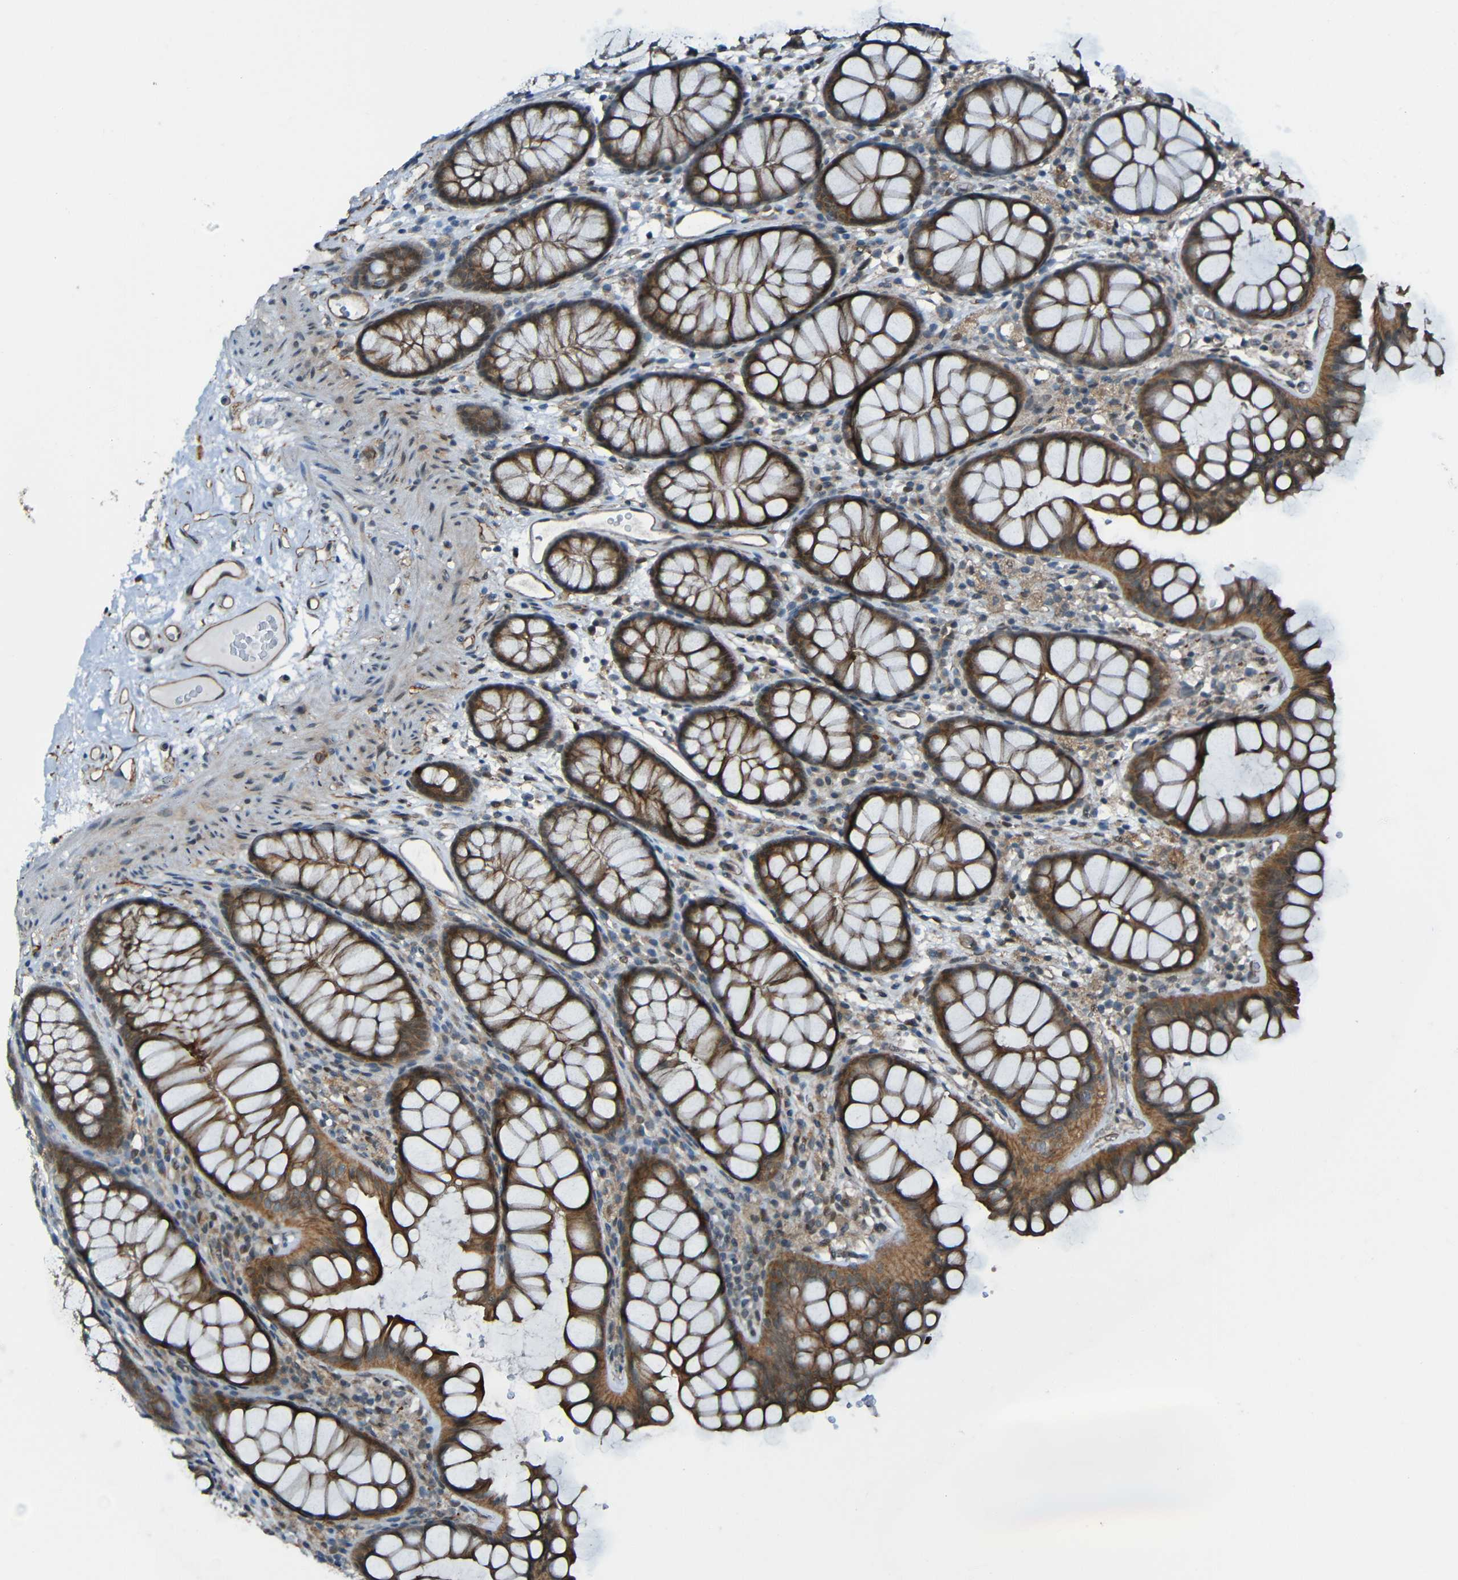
{"staining": {"intensity": "moderate", "quantity": ">75%", "location": "cytoplasmic/membranous"}, "tissue": "colon", "cell_type": "Endothelial cells", "image_type": "normal", "snomed": [{"axis": "morphology", "description": "Normal tissue, NOS"}, {"axis": "topography", "description": "Colon"}], "caption": "This image displays IHC staining of benign colon, with medium moderate cytoplasmic/membranous staining in about >75% of endothelial cells.", "gene": "LGR5", "patient": {"sex": "female", "age": 55}}